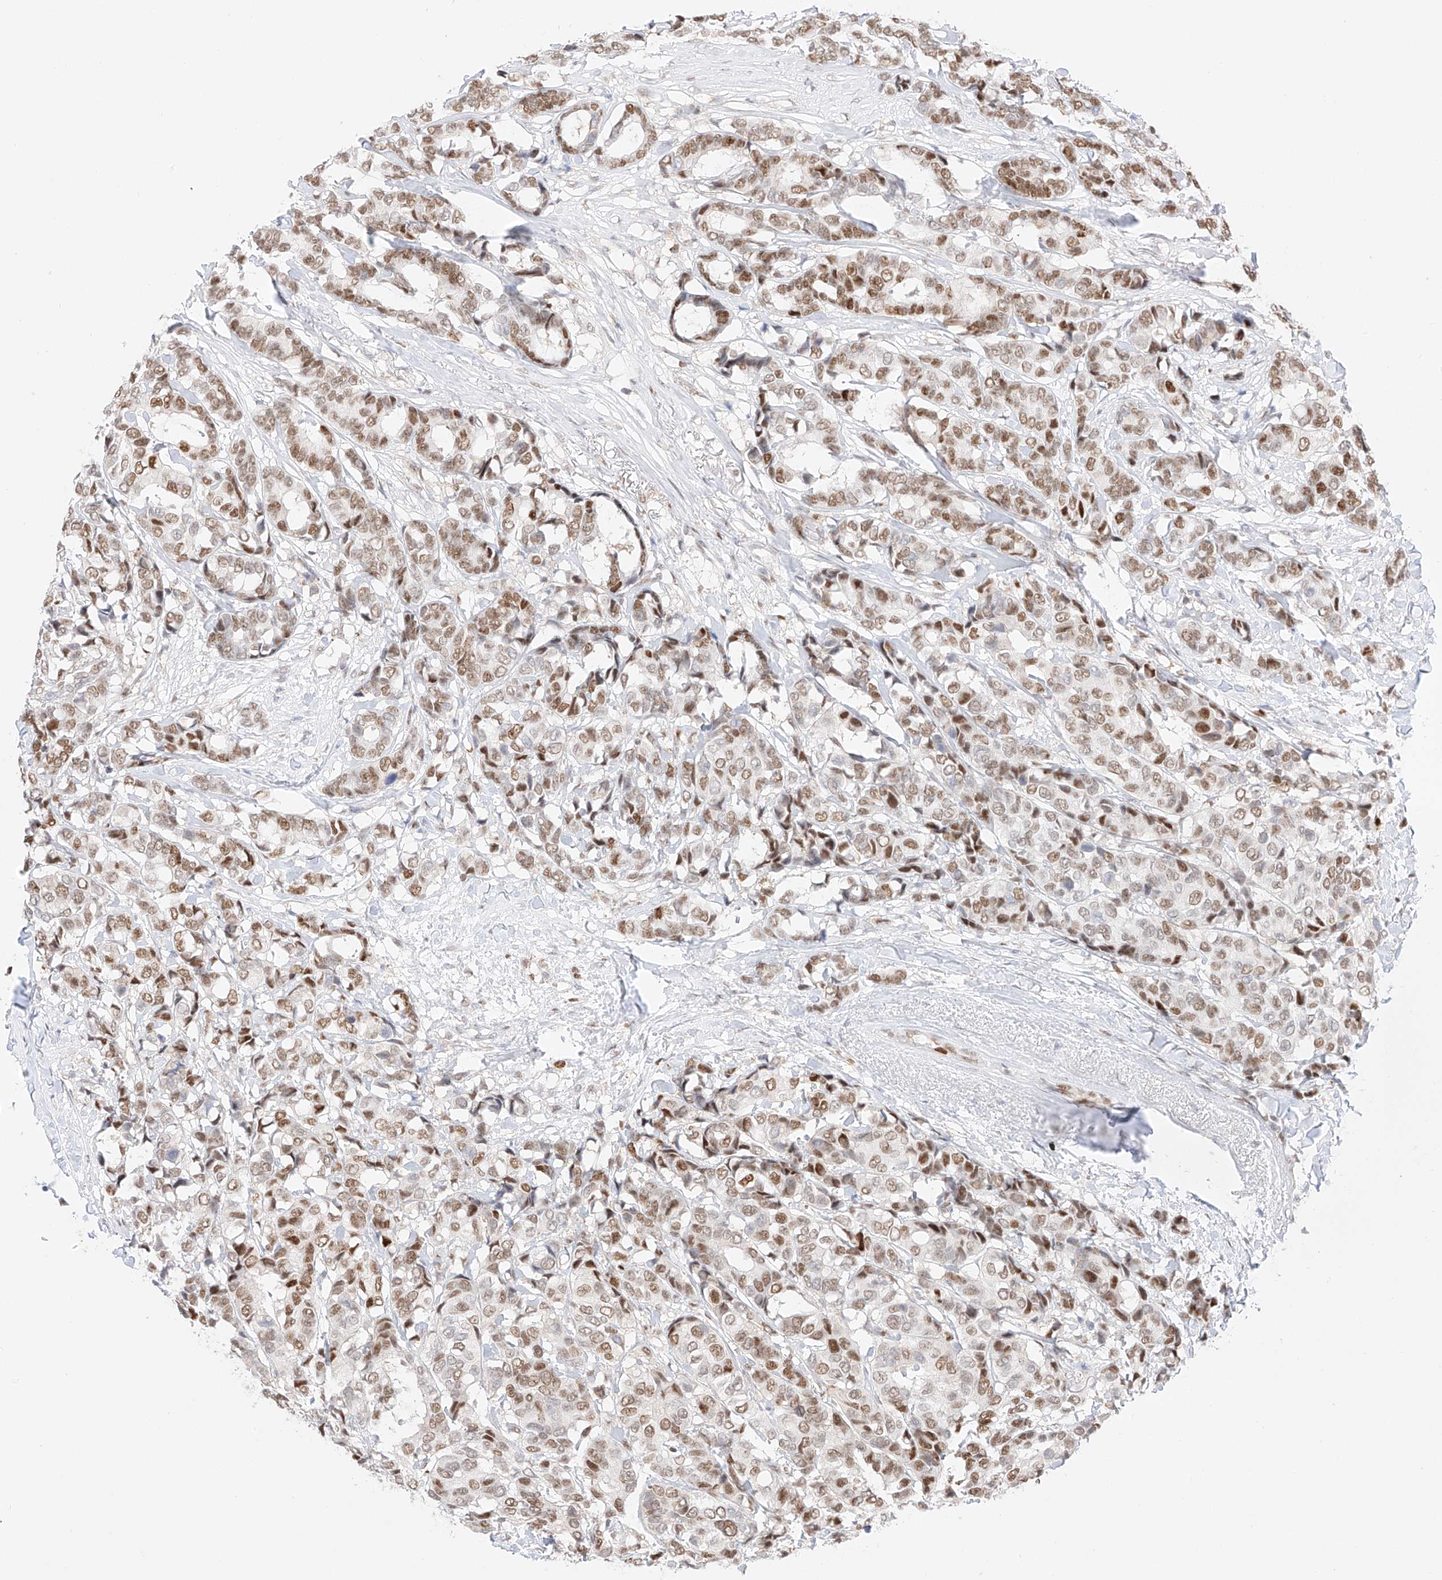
{"staining": {"intensity": "moderate", "quantity": ">75%", "location": "nuclear"}, "tissue": "breast cancer", "cell_type": "Tumor cells", "image_type": "cancer", "snomed": [{"axis": "morphology", "description": "Duct carcinoma"}, {"axis": "topography", "description": "Breast"}], "caption": "Breast cancer tissue demonstrates moderate nuclear positivity in approximately >75% of tumor cells", "gene": "APIP", "patient": {"sex": "female", "age": 87}}